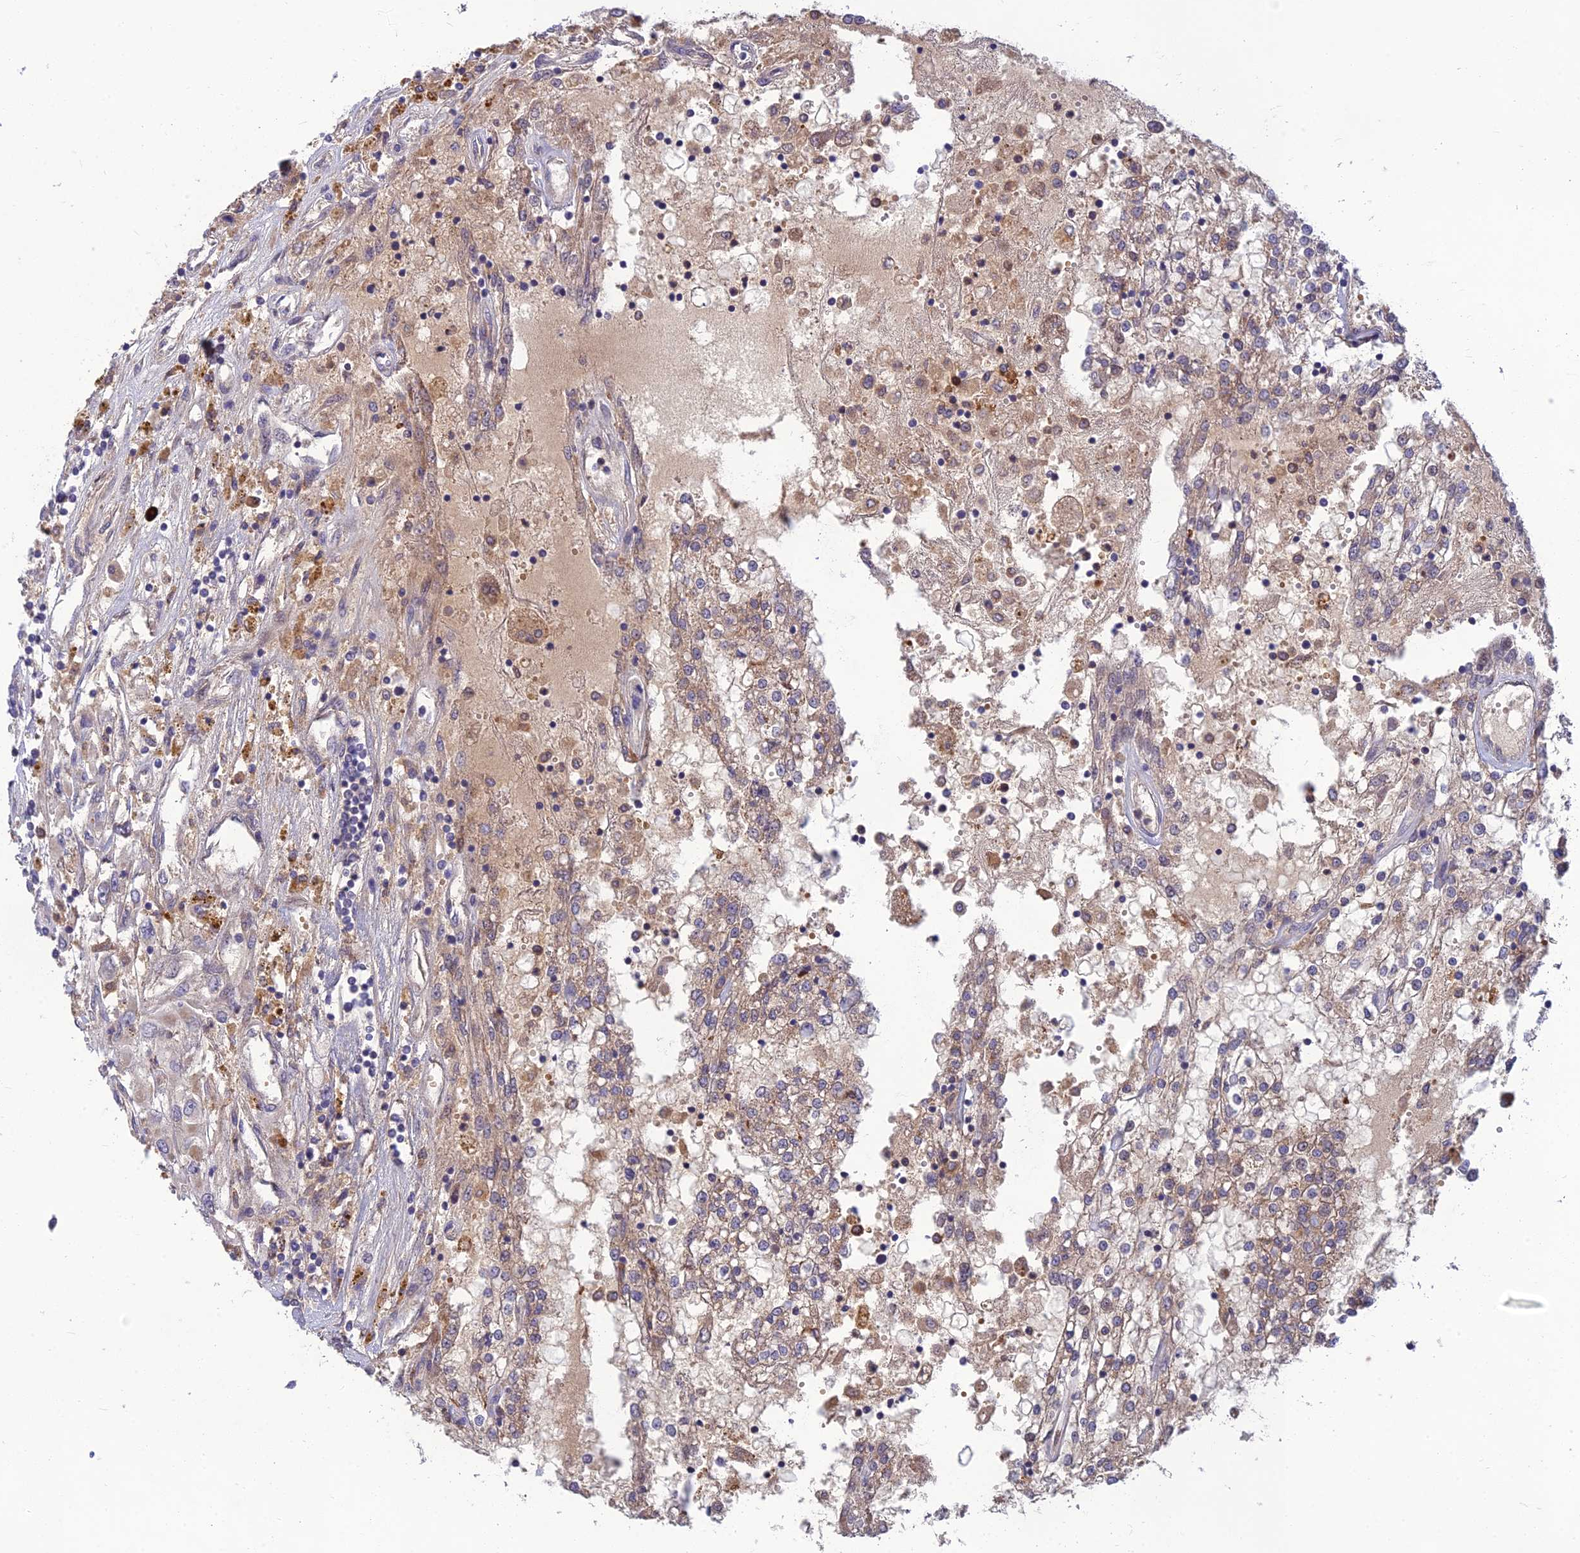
{"staining": {"intensity": "weak", "quantity": "<25%", "location": "cytoplasmic/membranous"}, "tissue": "renal cancer", "cell_type": "Tumor cells", "image_type": "cancer", "snomed": [{"axis": "morphology", "description": "Adenocarcinoma, NOS"}, {"axis": "topography", "description": "Kidney"}], "caption": "Tumor cells are negative for brown protein staining in renal cancer.", "gene": "FAM151B", "patient": {"sex": "female", "age": 52}}